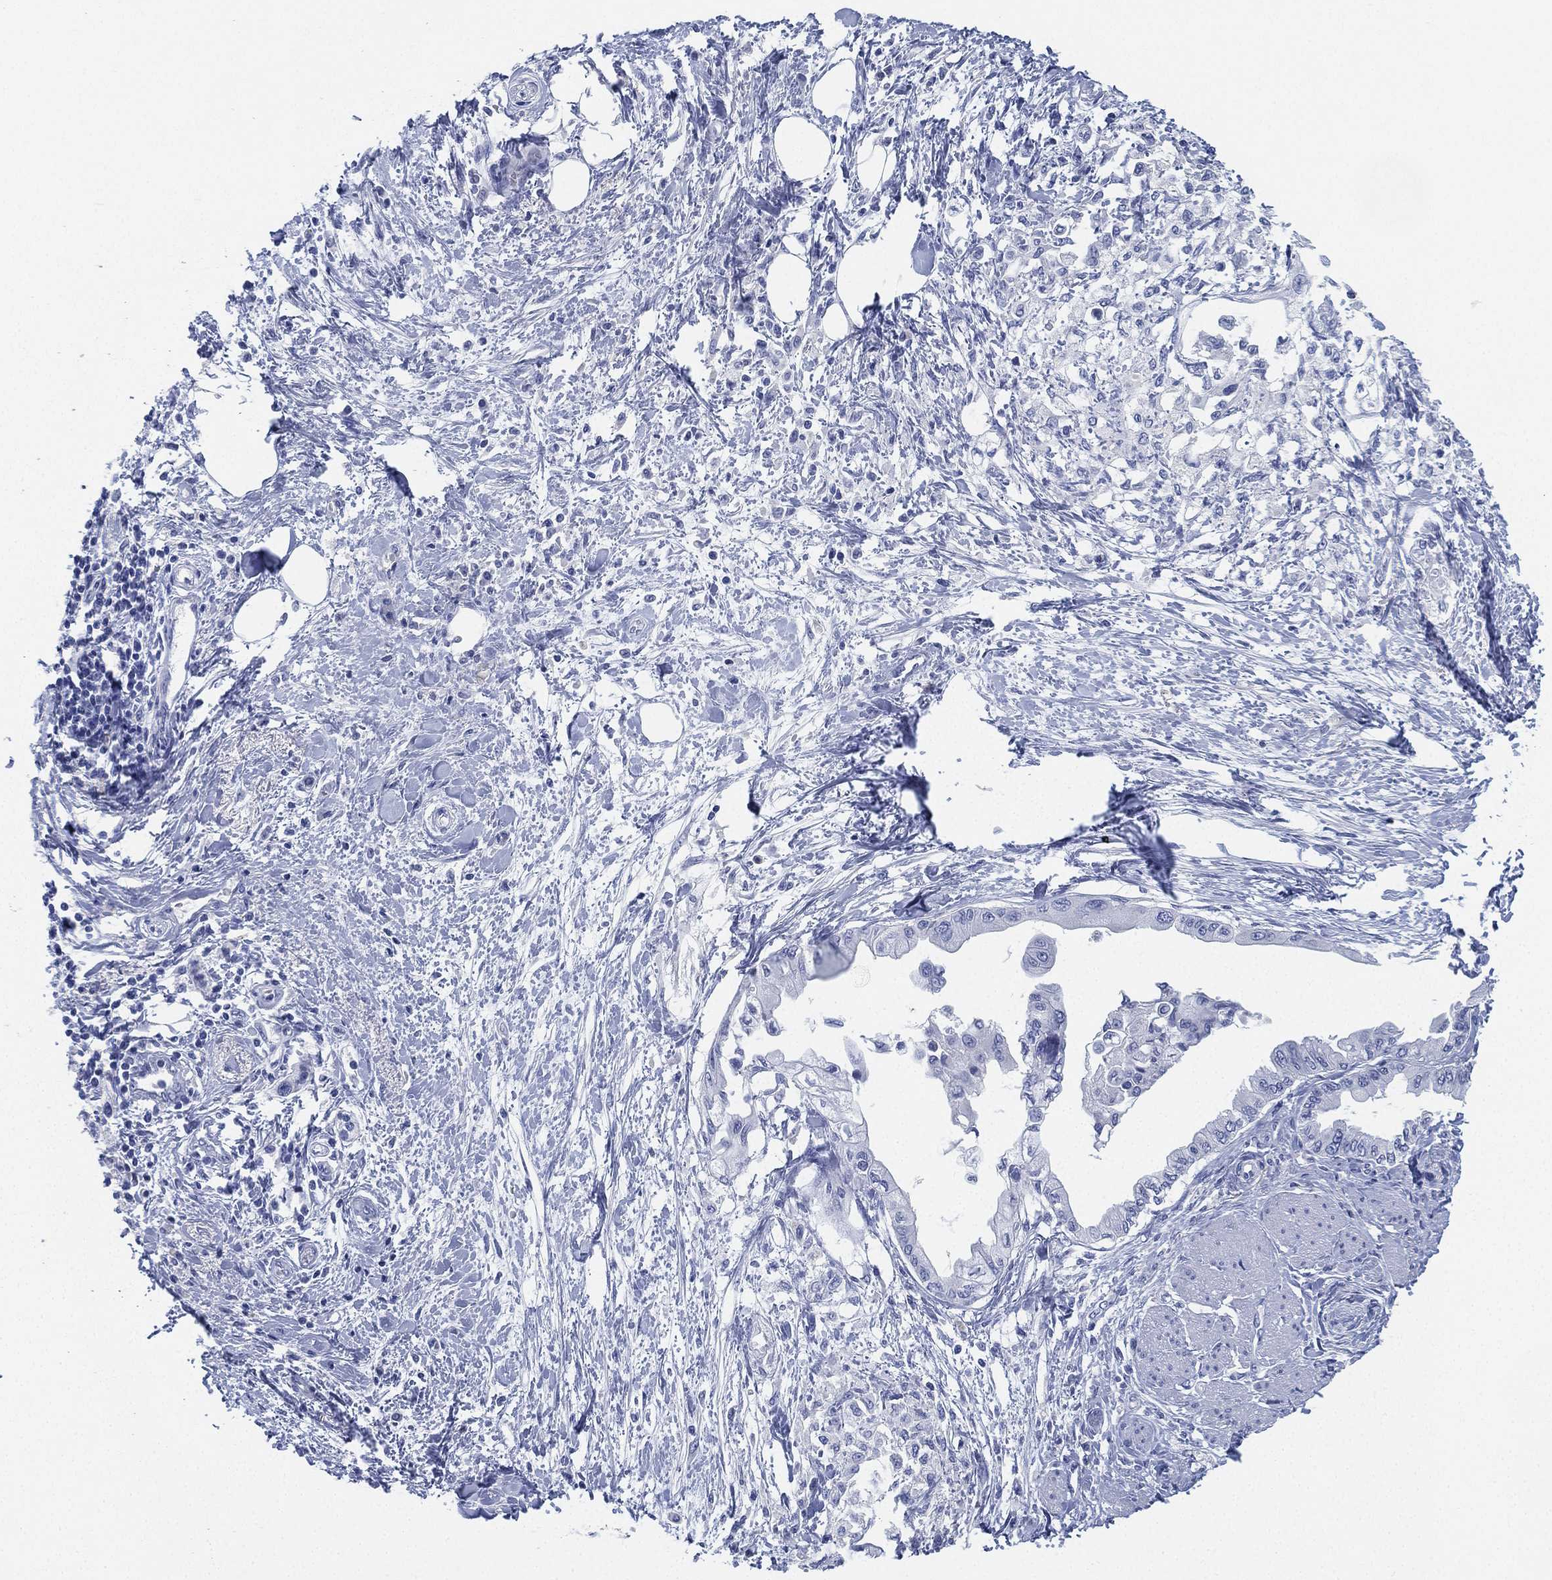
{"staining": {"intensity": "negative", "quantity": "none", "location": "none"}, "tissue": "pancreatic cancer", "cell_type": "Tumor cells", "image_type": "cancer", "snomed": [{"axis": "morphology", "description": "Normal tissue, NOS"}, {"axis": "morphology", "description": "Adenocarcinoma, NOS"}, {"axis": "topography", "description": "Pancreas"}, {"axis": "topography", "description": "Duodenum"}], "caption": "Immunohistochemistry micrograph of human pancreatic cancer (adenocarcinoma) stained for a protein (brown), which exhibits no staining in tumor cells.", "gene": "DEFB121", "patient": {"sex": "female", "age": 60}}